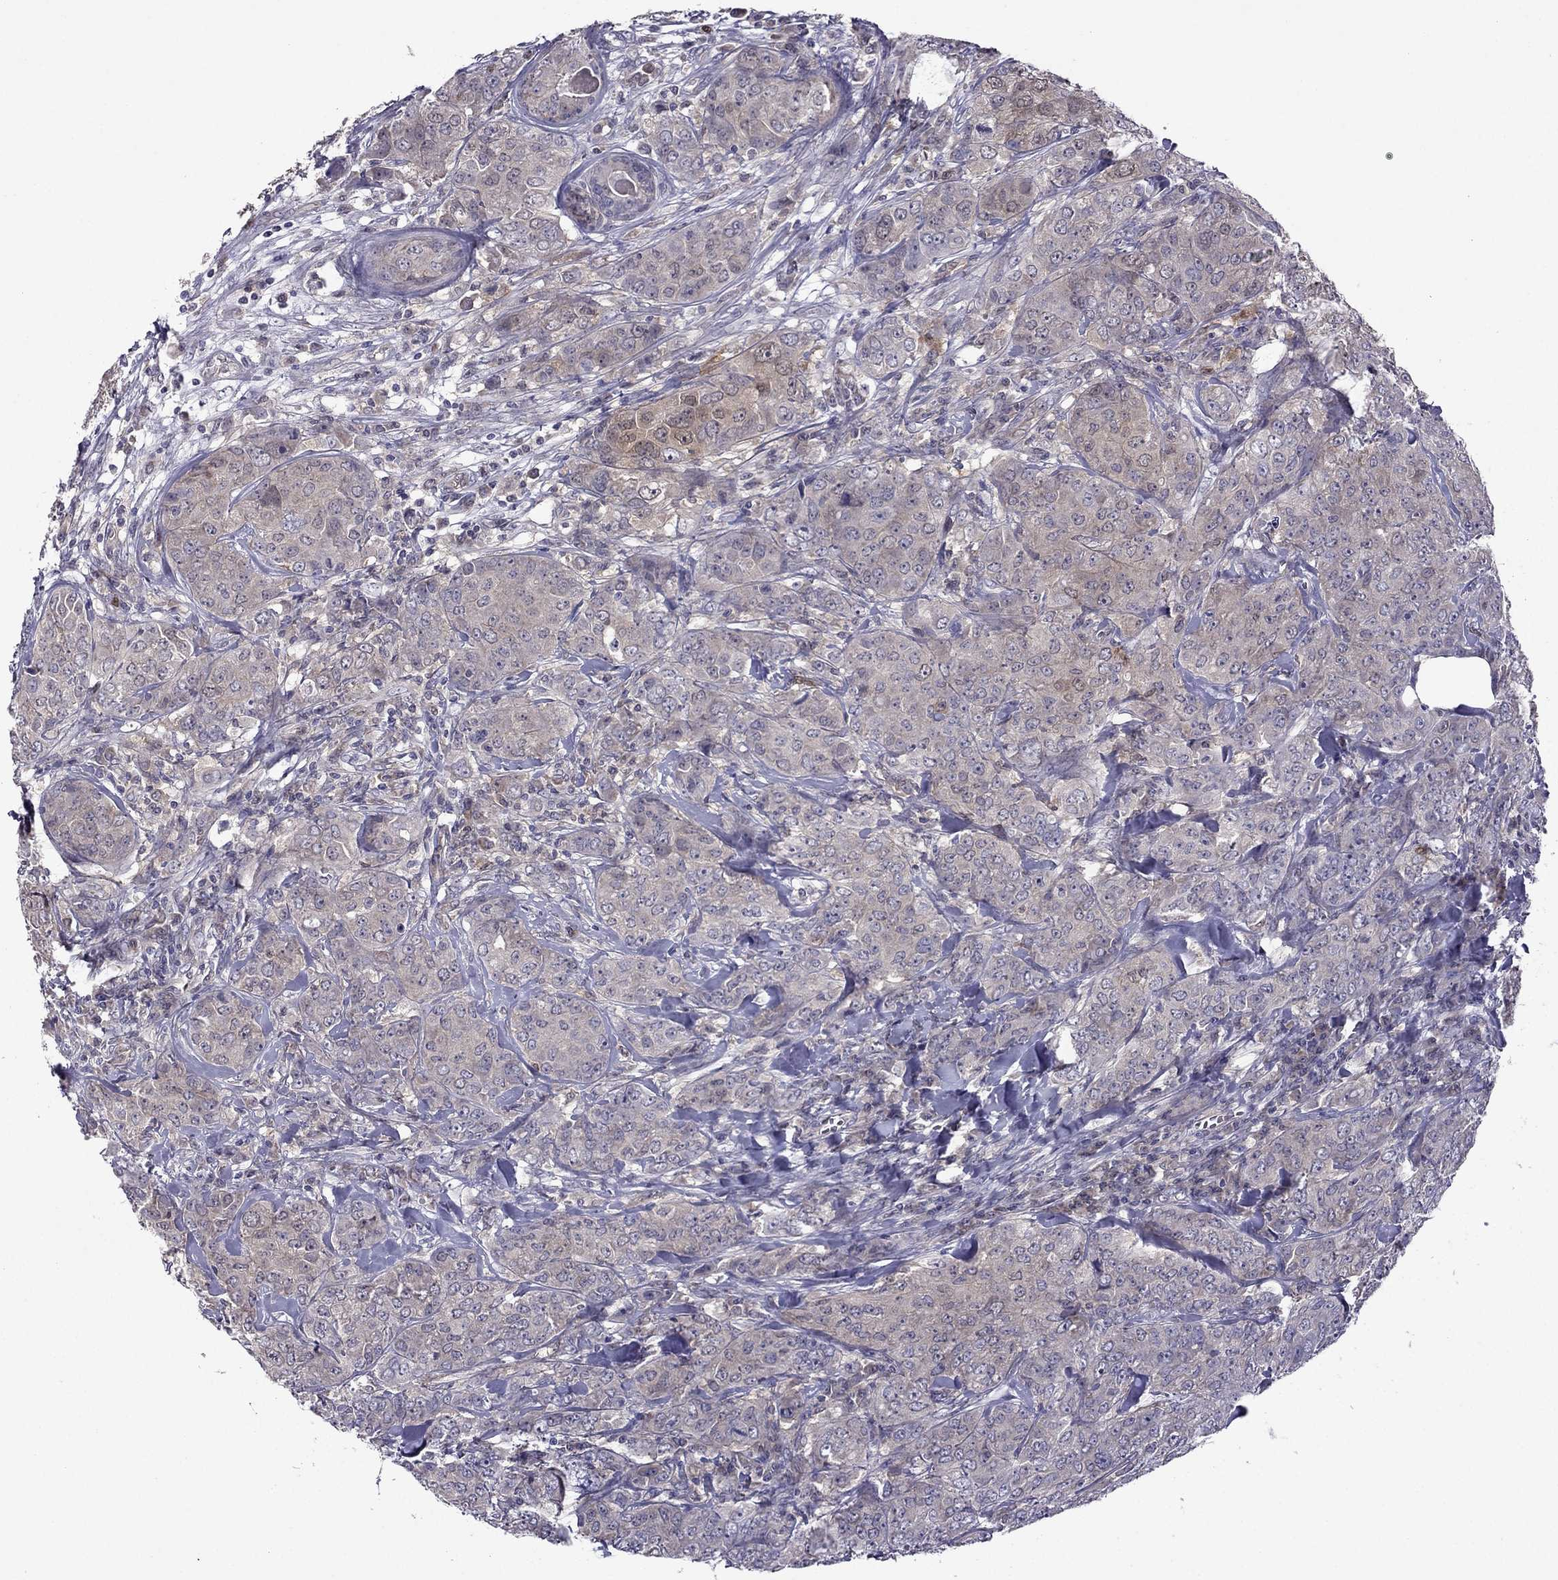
{"staining": {"intensity": "weak", "quantity": ">75%", "location": "cytoplasmic/membranous"}, "tissue": "breast cancer", "cell_type": "Tumor cells", "image_type": "cancer", "snomed": [{"axis": "morphology", "description": "Duct carcinoma"}, {"axis": "topography", "description": "Breast"}], "caption": "DAB immunohistochemical staining of breast cancer displays weak cytoplasmic/membranous protein positivity in about >75% of tumor cells. (DAB (3,3'-diaminobenzidine) IHC with brightfield microscopy, high magnification).", "gene": "CDK5", "patient": {"sex": "female", "age": 43}}